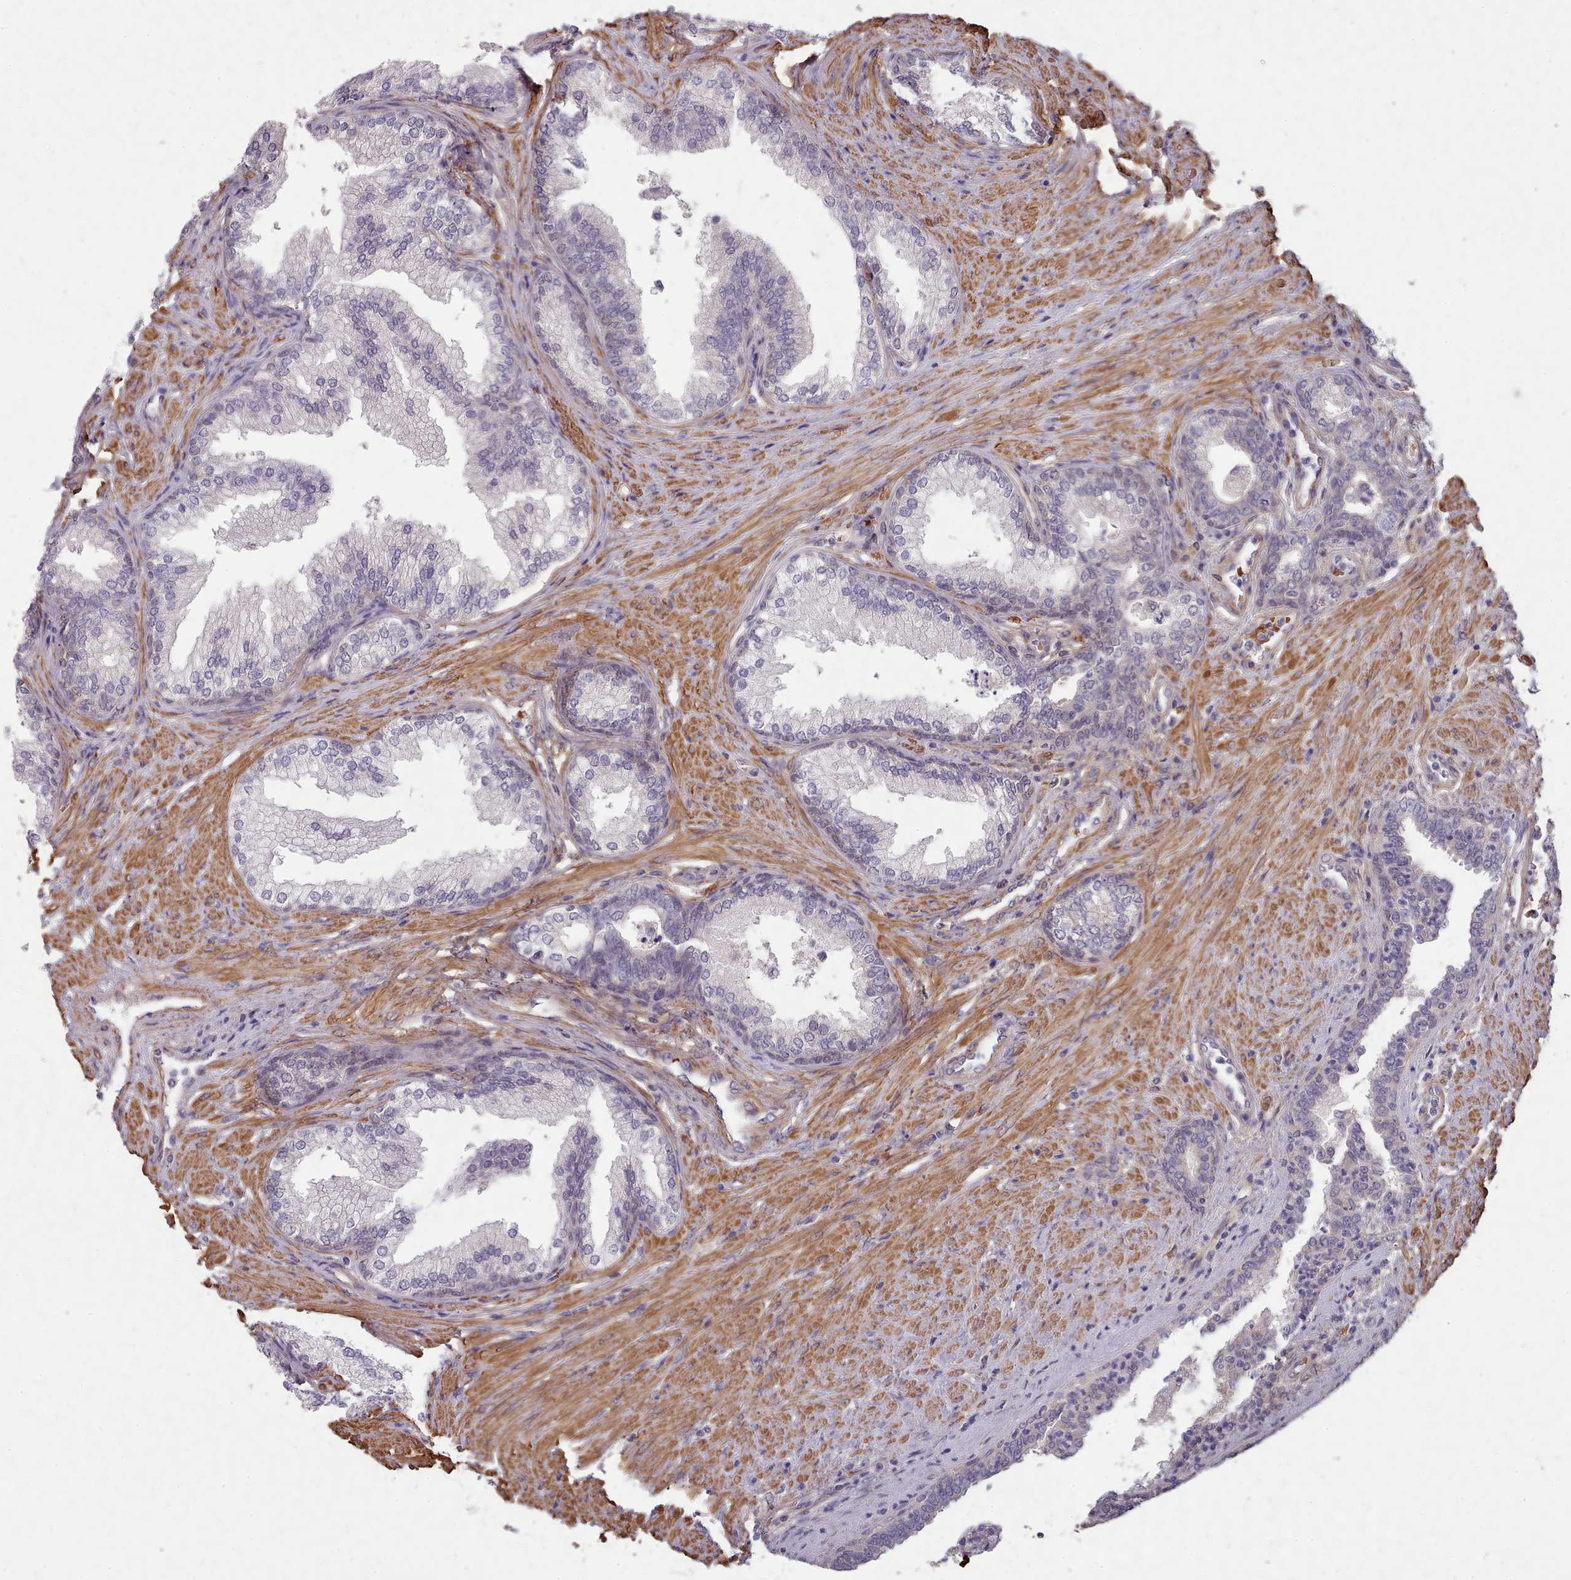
{"staining": {"intensity": "negative", "quantity": "none", "location": "none"}, "tissue": "prostate", "cell_type": "Glandular cells", "image_type": "normal", "snomed": [{"axis": "morphology", "description": "Normal tissue, NOS"}, {"axis": "topography", "description": "Prostate"}], "caption": "Prostate stained for a protein using immunohistochemistry (IHC) exhibits no positivity glandular cells.", "gene": "CLNS1A", "patient": {"sex": "male", "age": 76}}